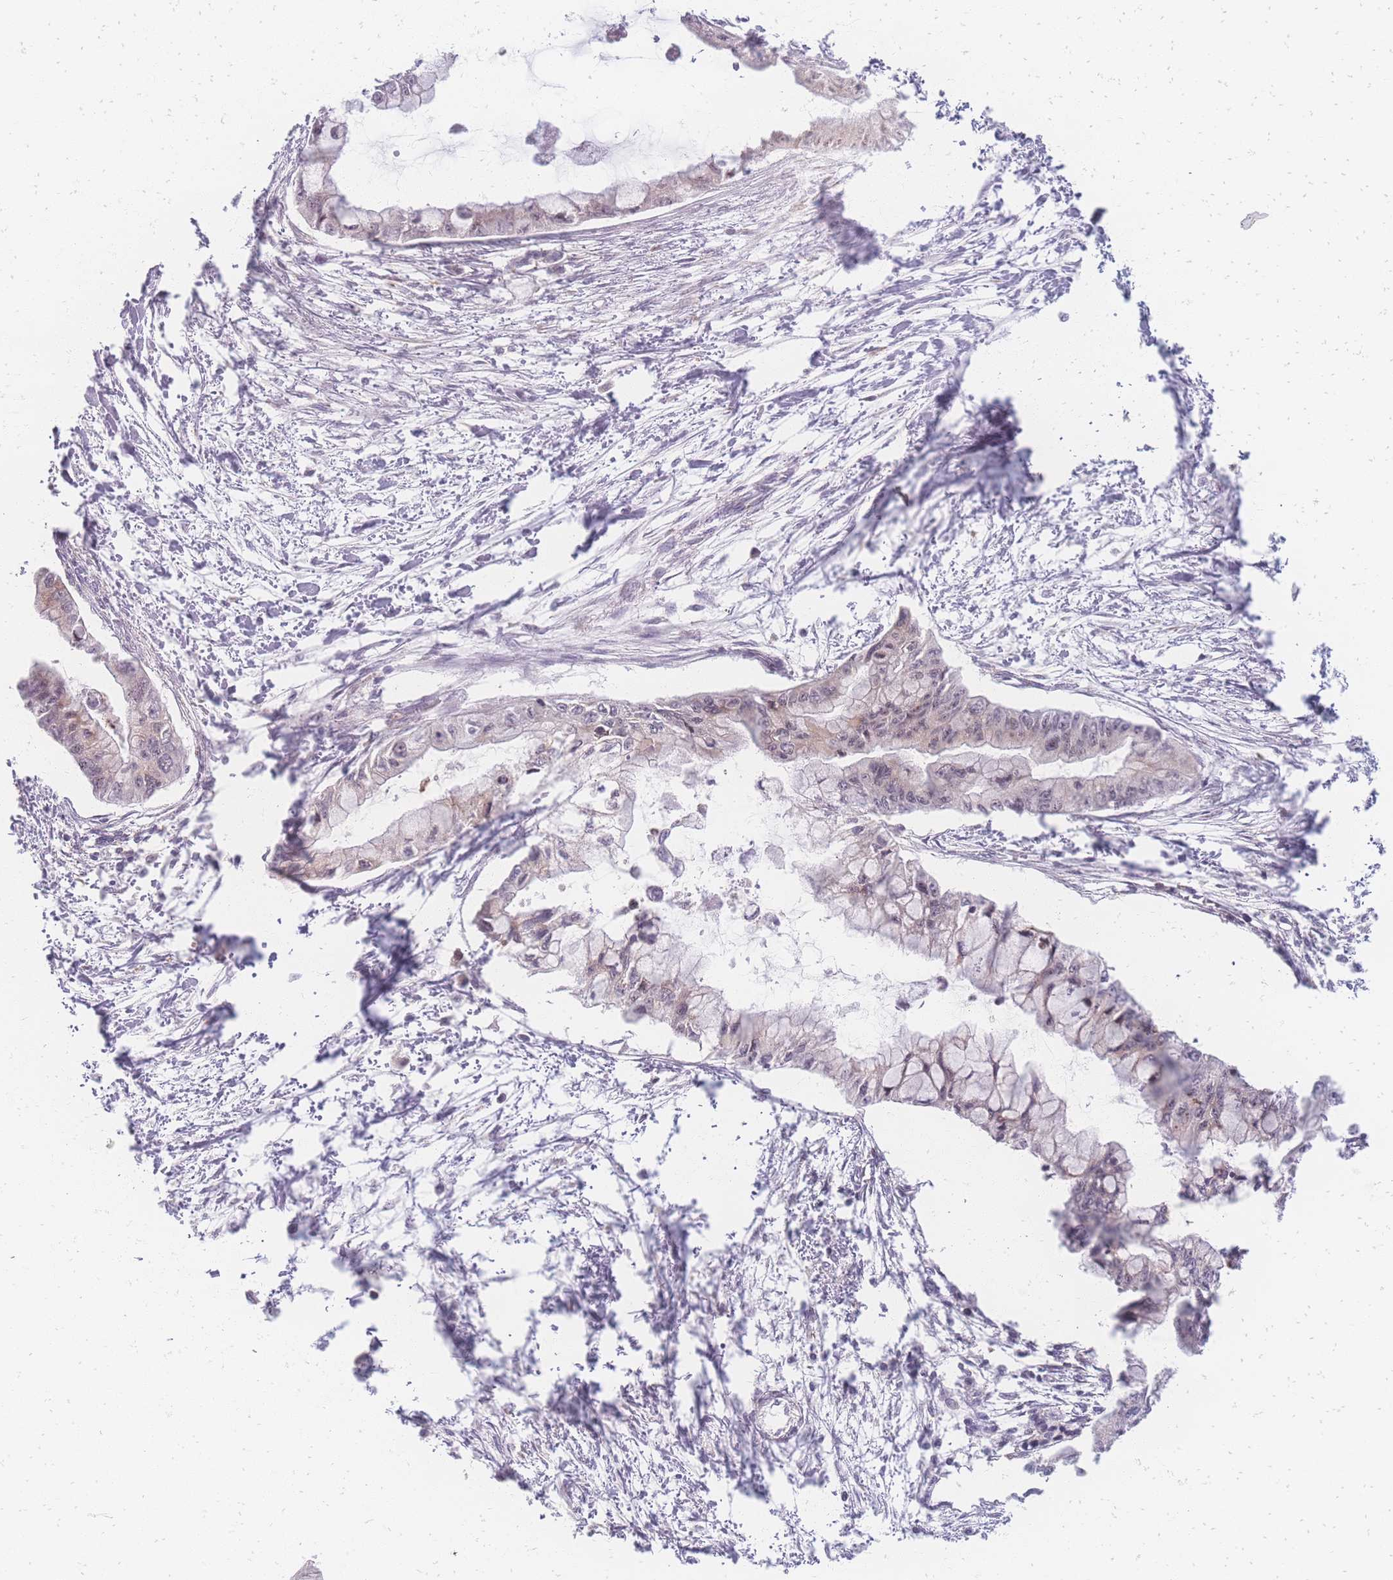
{"staining": {"intensity": "weak", "quantity": "25%-75%", "location": "cytoplasmic/membranous"}, "tissue": "pancreatic cancer", "cell_type": "Tumor cells", "image_type": "cancer", "snomed": [{"axis": "morphology", "description": "Adenocarcinoma, NOS"}, {"axis": "topography", "description": "Pancreas"}], "caption": "Protein positivity by immunohistochemistry reveals weak cytoplasmic/membranous expression in approximately 25%-75% of tumor cells in pancreatic cancer (adenocarcinoma).", "gene": "ZC3H13", "patient": {"sex": "male", "age": 48}}